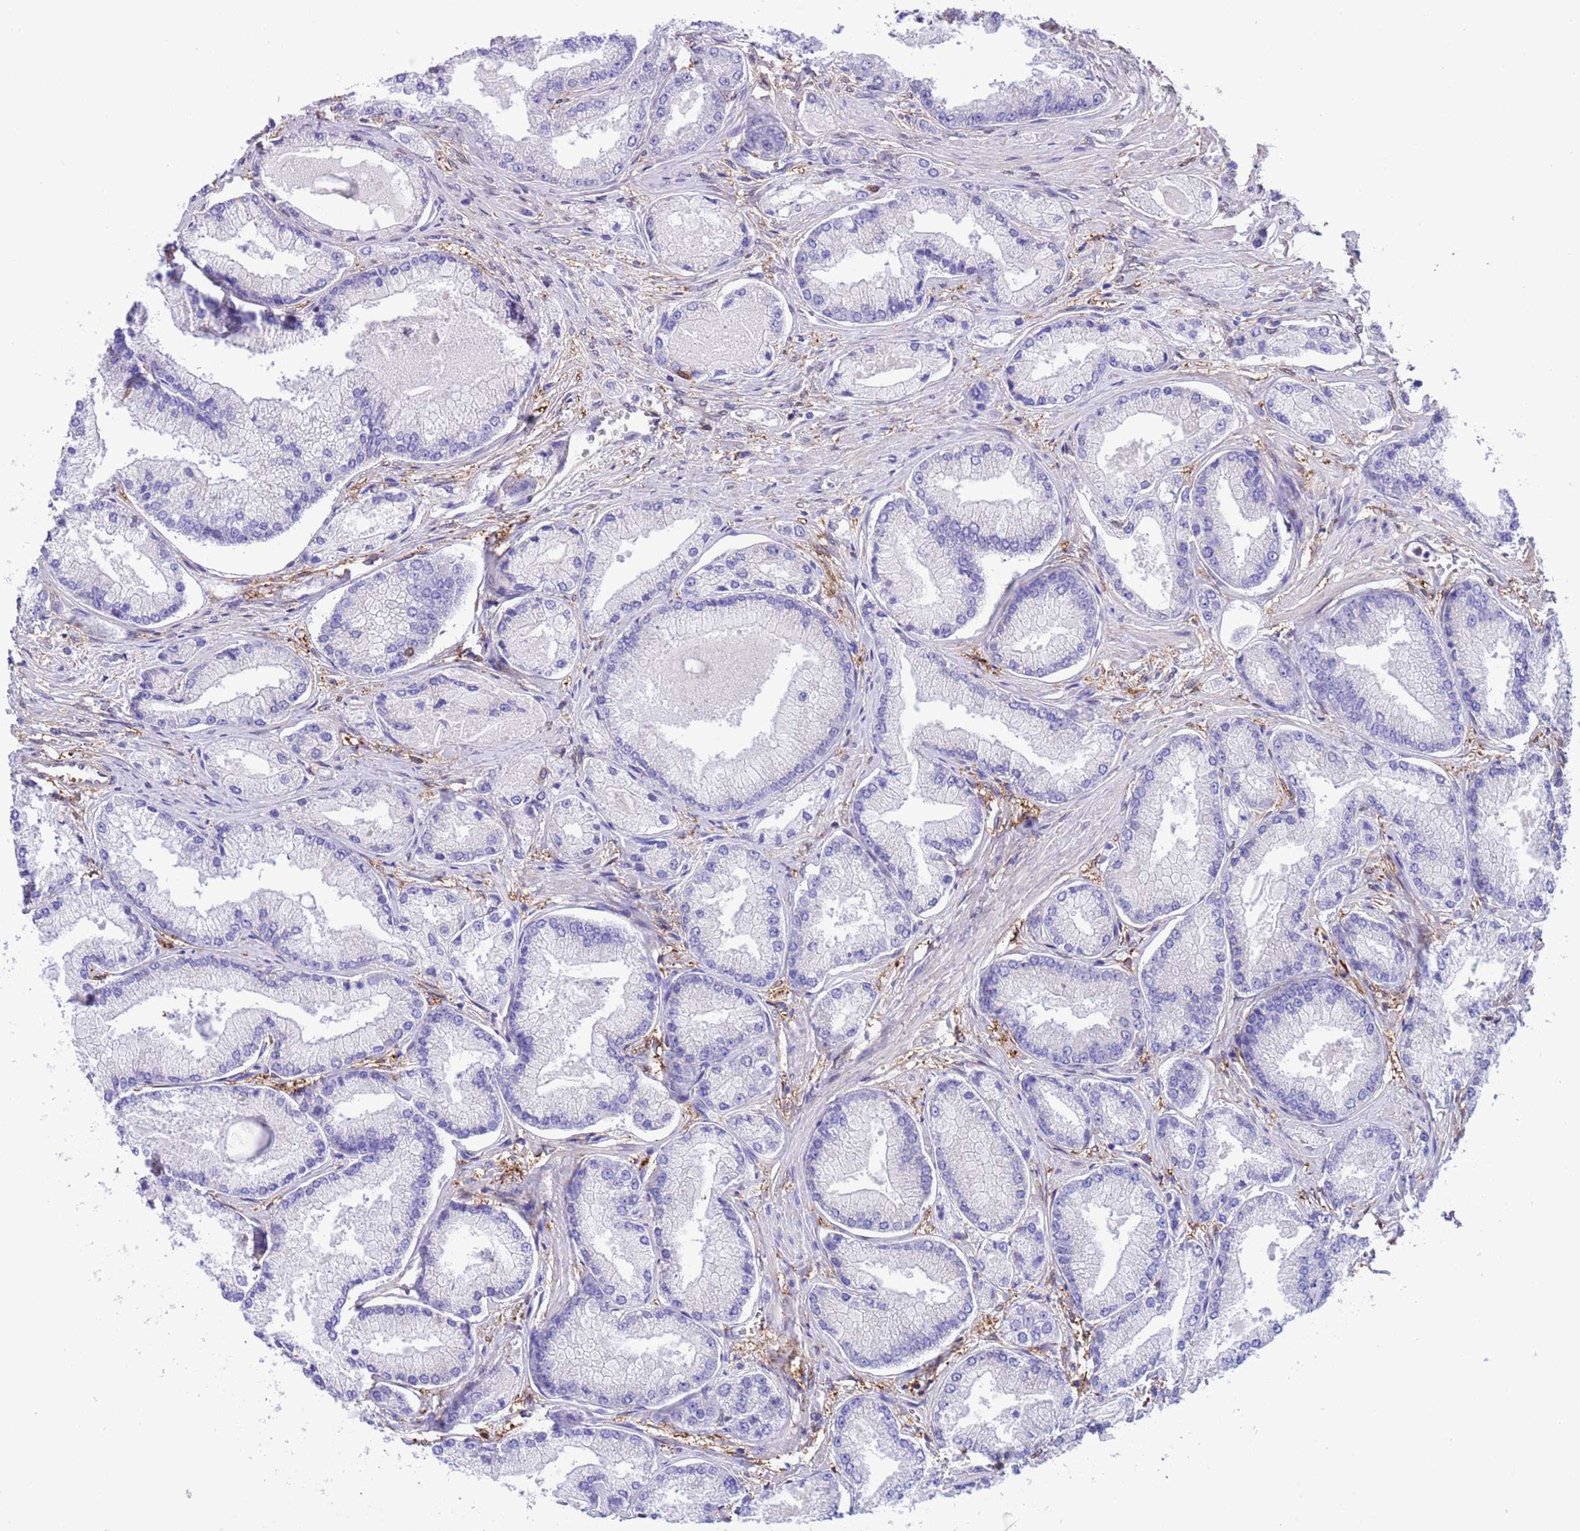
{"staining": {"intensity": "negative", "quantity": "none", "location": "none"}, "tissue": "prostate cancer", "cell_type": "Tumor cells", "image_type": "cancer", "snomed": [{"axis": "morphology", "description": "Adenocarcinoma, Low grade"}, {"axis": "topography", "description": "Prostate"}], "caption": "An IHC photomicrograph of low-grade adenocarcinoma (prostate) is shown. There is no staining in tumor cells of low-grade adenocarcinoma (prostate).", "gene": "C6orf47", "patient": {"sex": "male", "age": 74}}